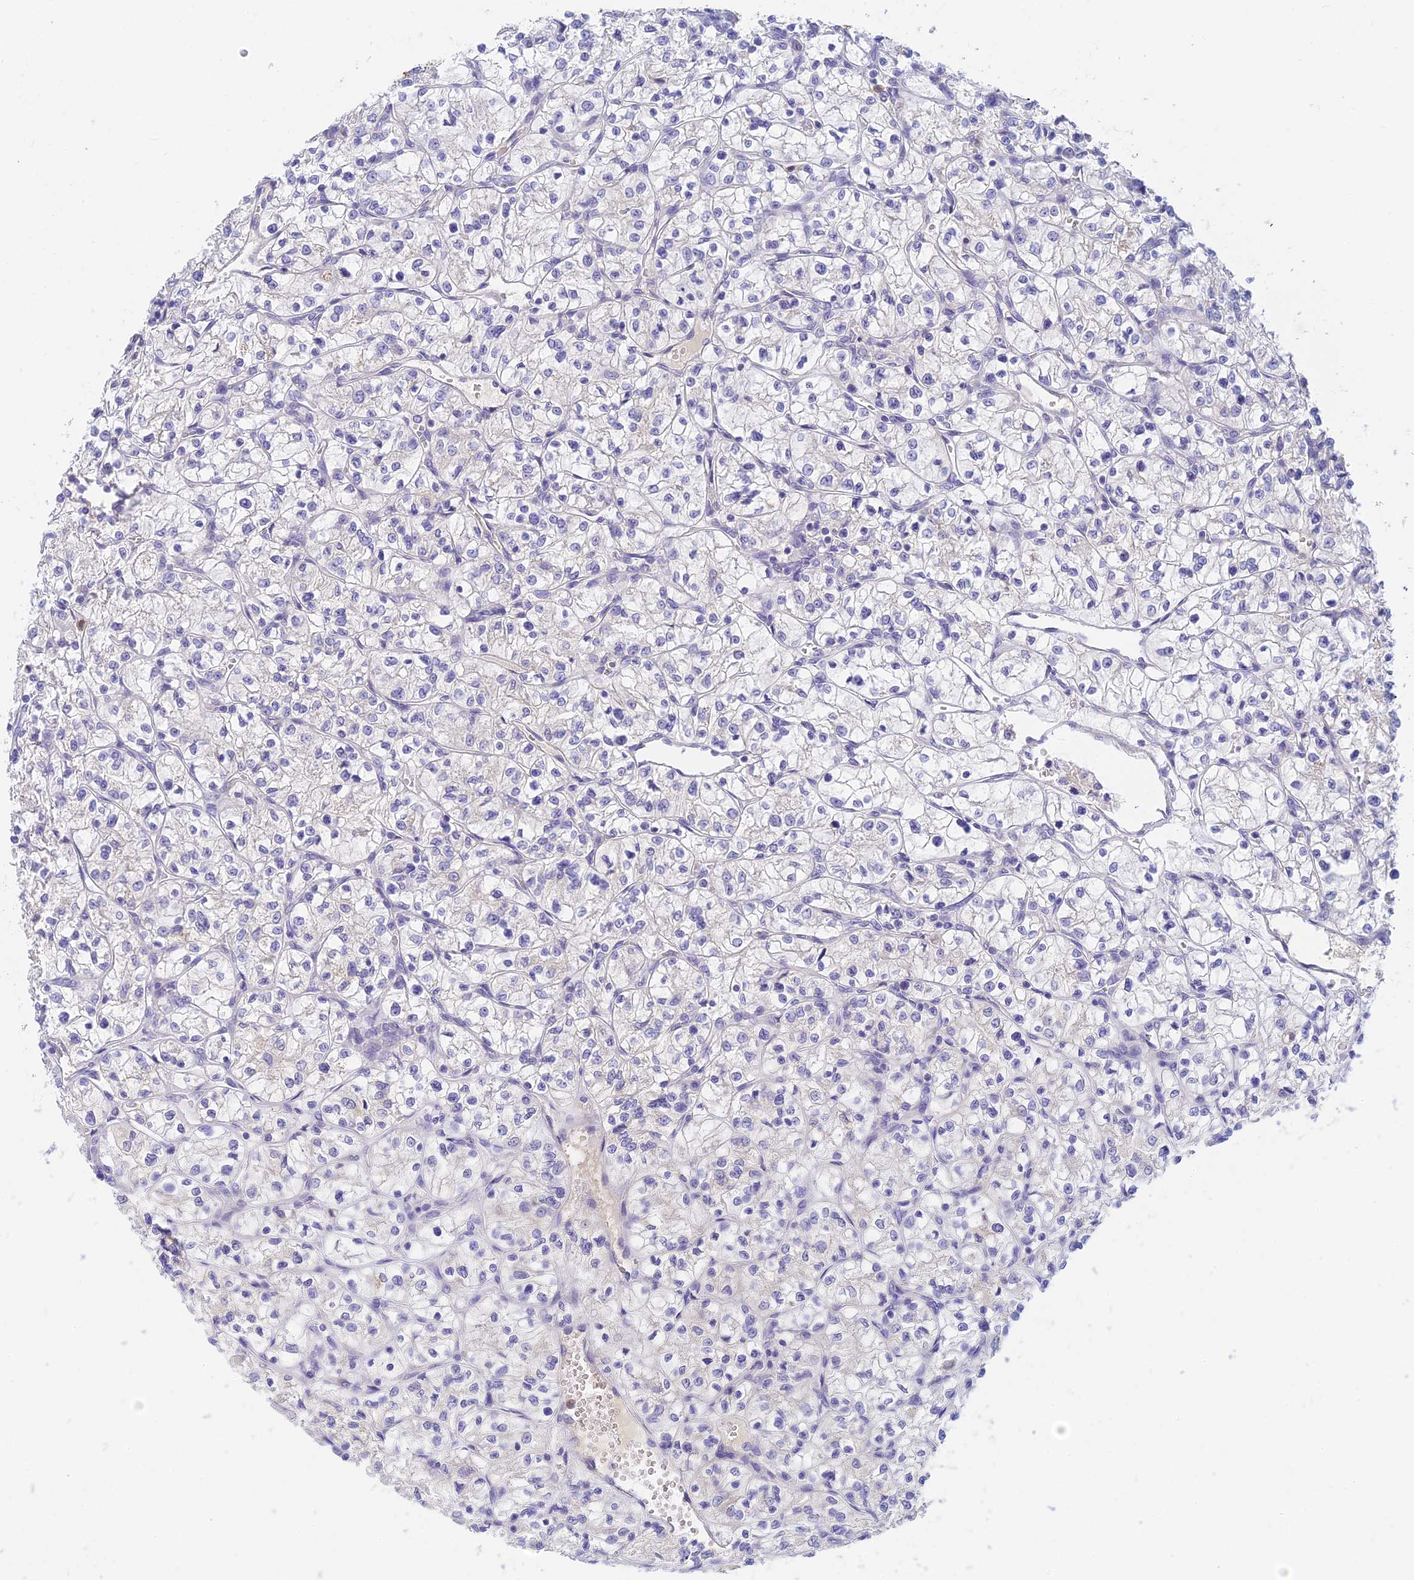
{"staining": {"intensity": "negative", "quantity": "none", "location": "none"}, "tissue": "renal cancer", "cell_type": "Tumor cells", "image_type": "cancer", "snomed": [{"axis": "morphology", "description": "Adenocarcinoma, NOS"}, {"axis": "topography", "description": "Kidney"}], "caption": "This is an immunohistochemistry micrograph of adenocarcinoma (renal). There is no staining in tumor cells.", "gene": "INTS13", "patient": {"sex": "female", "age": 64}}